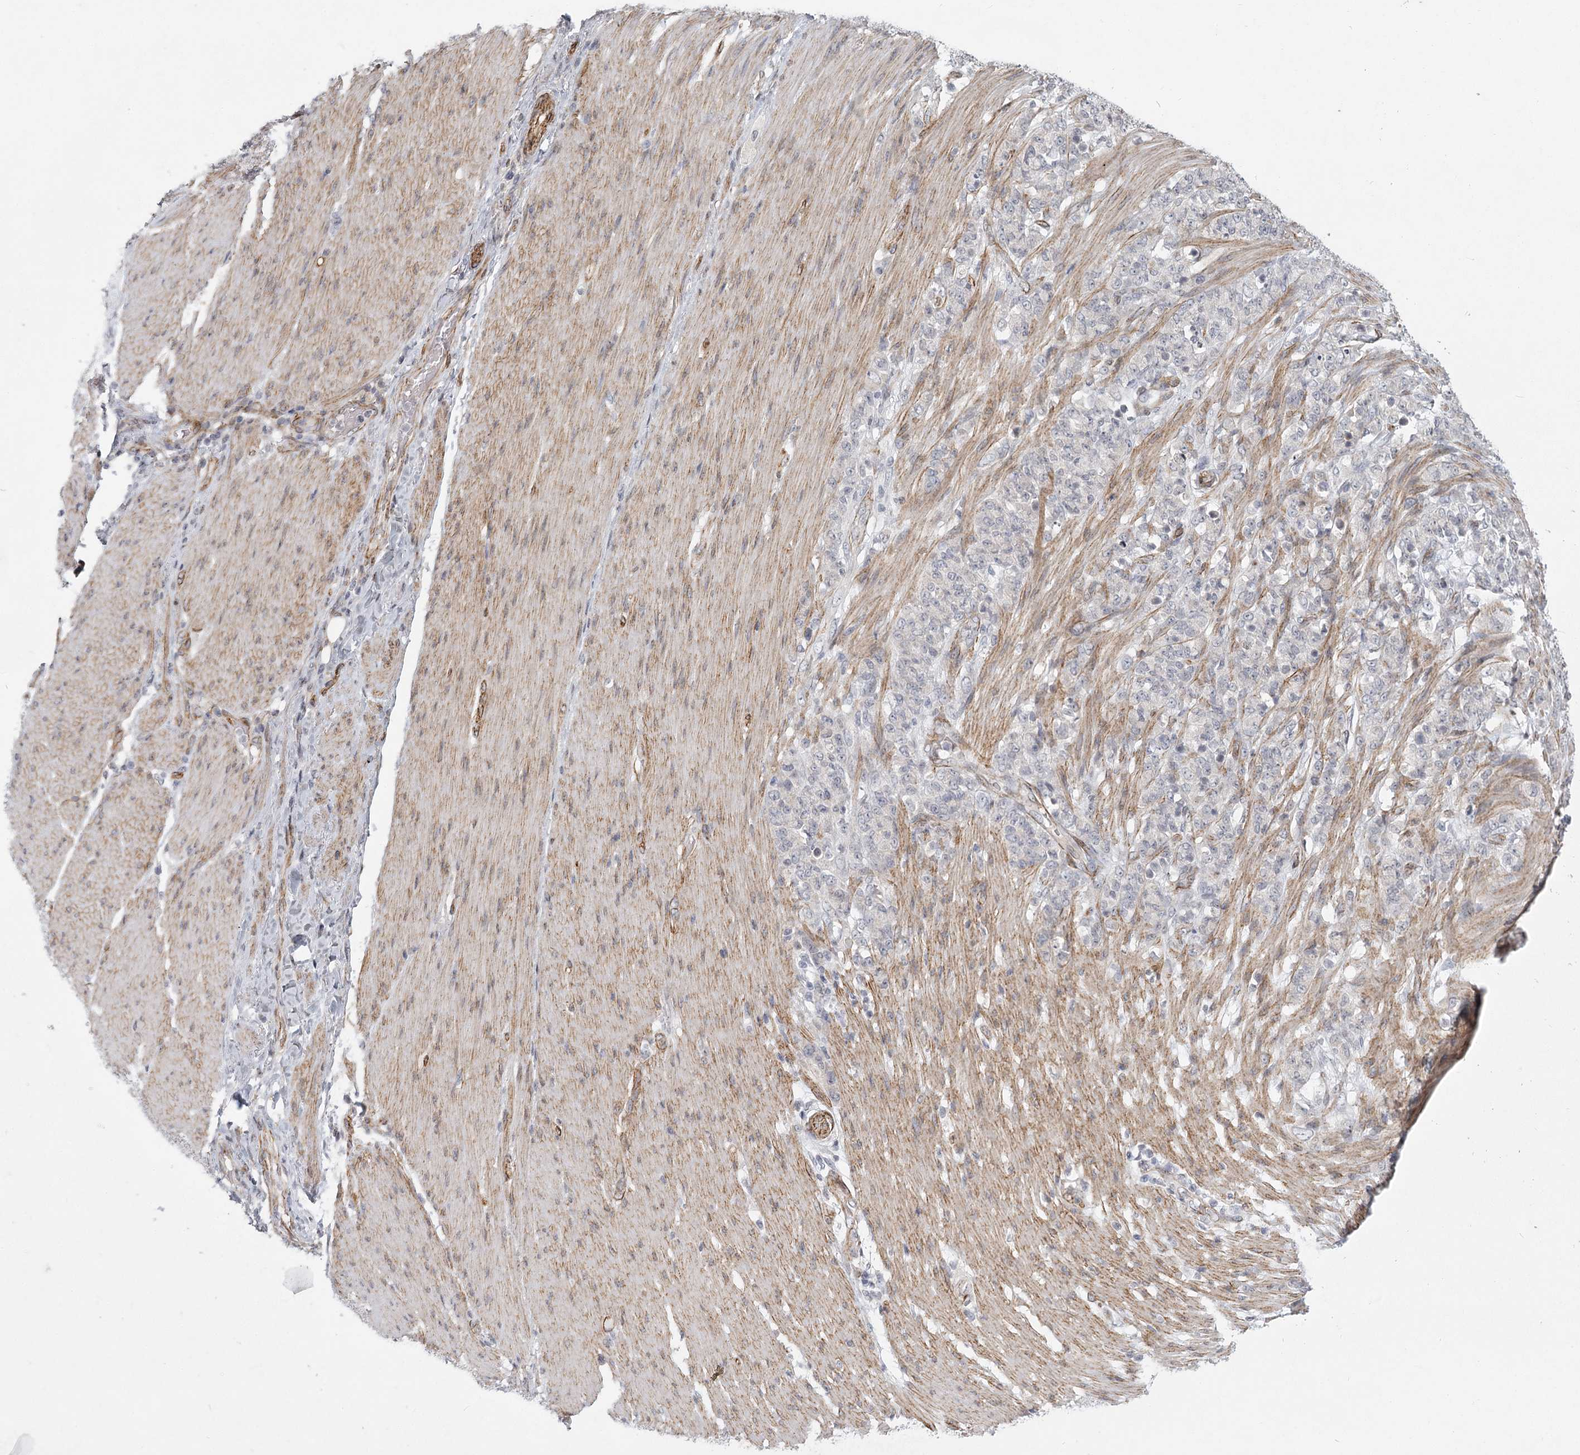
{"staining": {"intensity": "negative", "quantity": "none", "location": "none"}, "tissue": "stomach cancer", "cell_type": "Tumor cells", "image_type": "cancer", "snomed": [{"axis": "morphology", "description": "Adenocarcinoma, NOS"}, {"axis": "topography", "description": "Stomach"}], "caption": "Tumor cells are negative for protein expression in human adenocarcinoma (stomach).", "gene": "MEPE", "patient": {"sex": "female", "age": 79}}